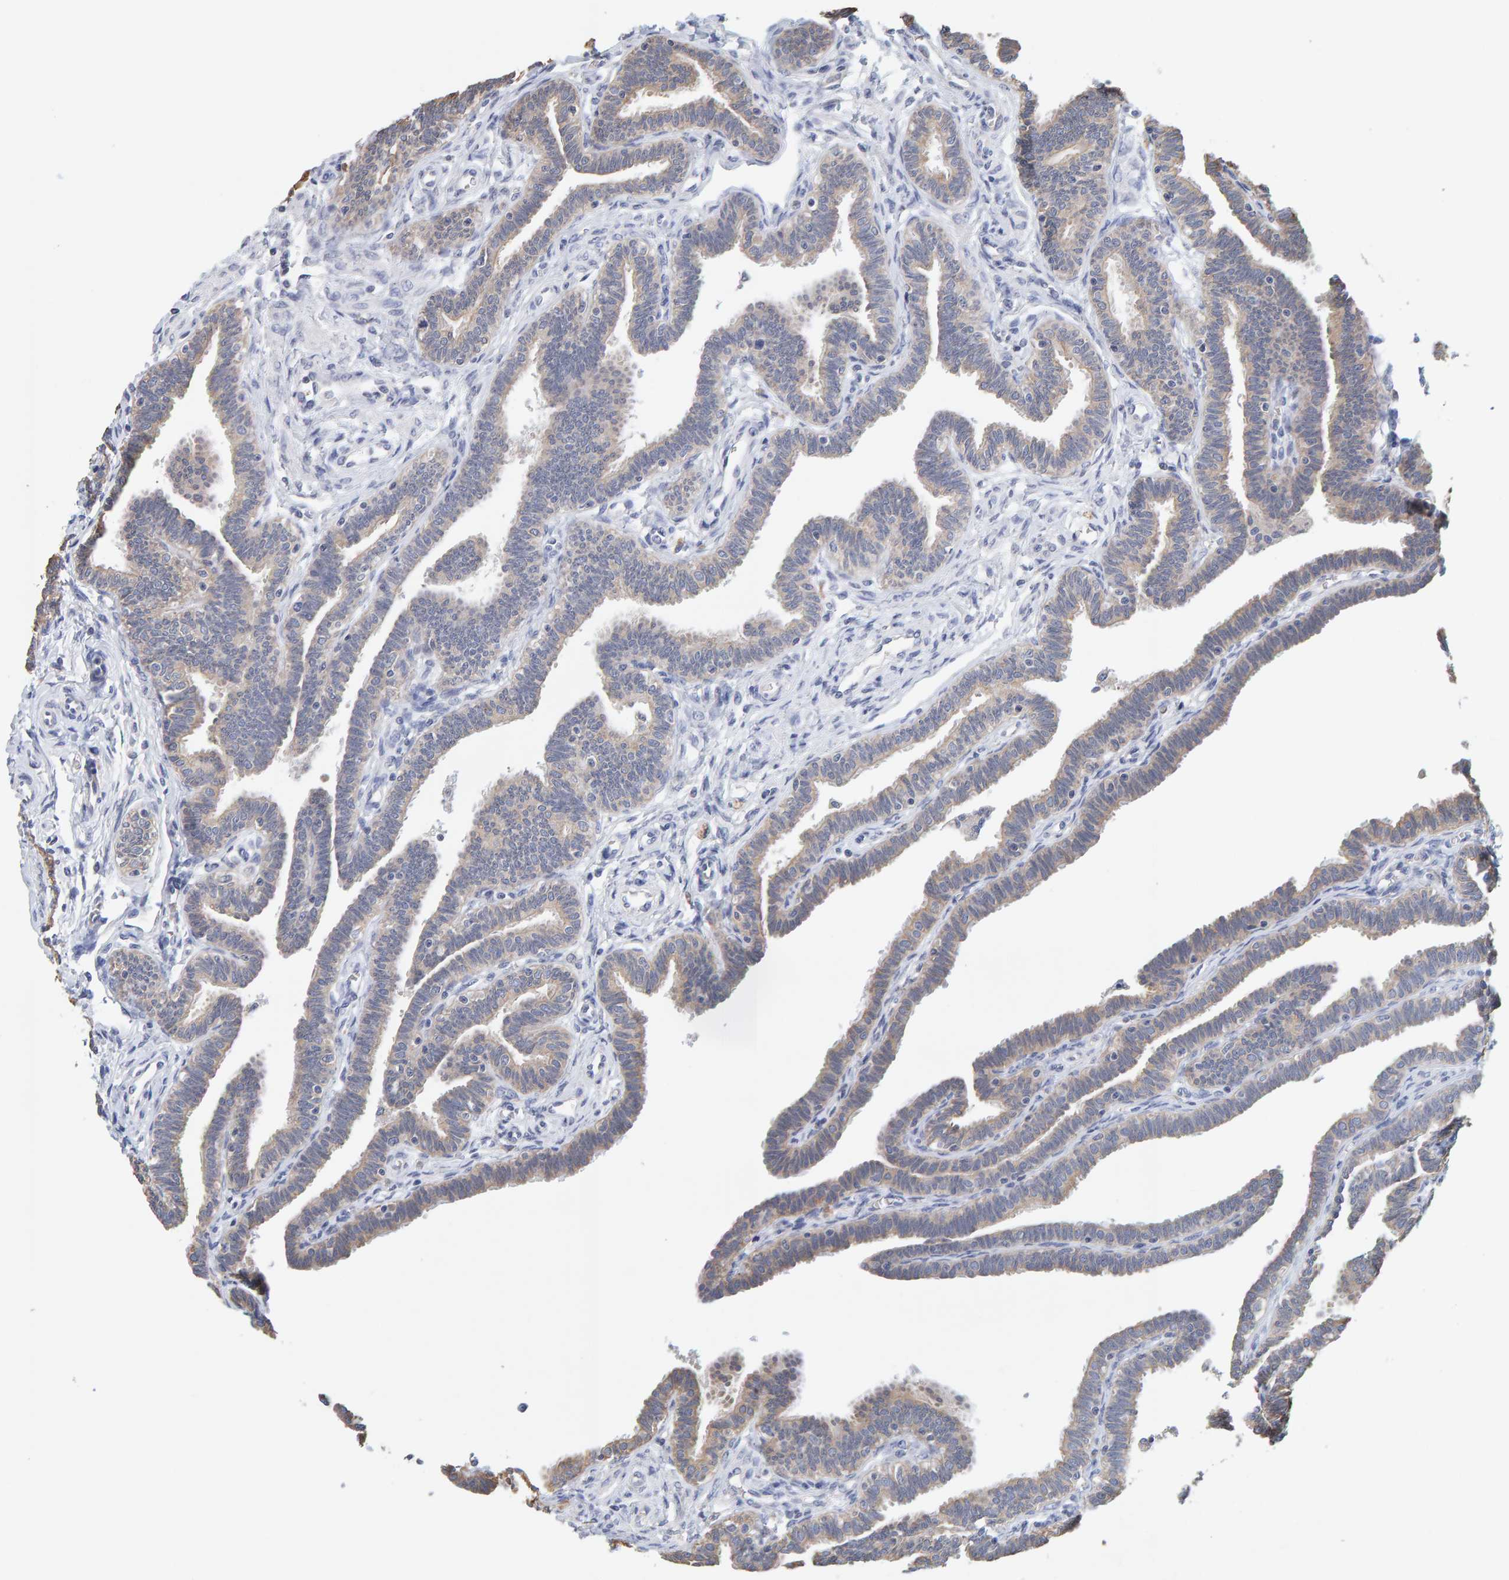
{"staining": {"intensity": "weak", "quantity": ">75%", "location": "cytoplasmic/membranous"}, "tissue": "fallopian tube", "cell_type": "Glandular cells", "image_type": "normal", "snomed": [{"axis": "morphology", "description": "Normal tissue, NOS"}, {"axis": "topography", "description": "Fallopian tube"}, {"axis": "topography", "description": "Ovary"}], "caption": "A high-resolution histopathology image shows IHC staining of unremarkable fallopian tube, which displays weak cytoplasmic/membranous positivity in about >75% of glandular cells. (DAB IHC, brown staining for protein, blue staining for nuclei).", "gene": "SGPL1", "patient": {"sex": "female", "age": 23}}